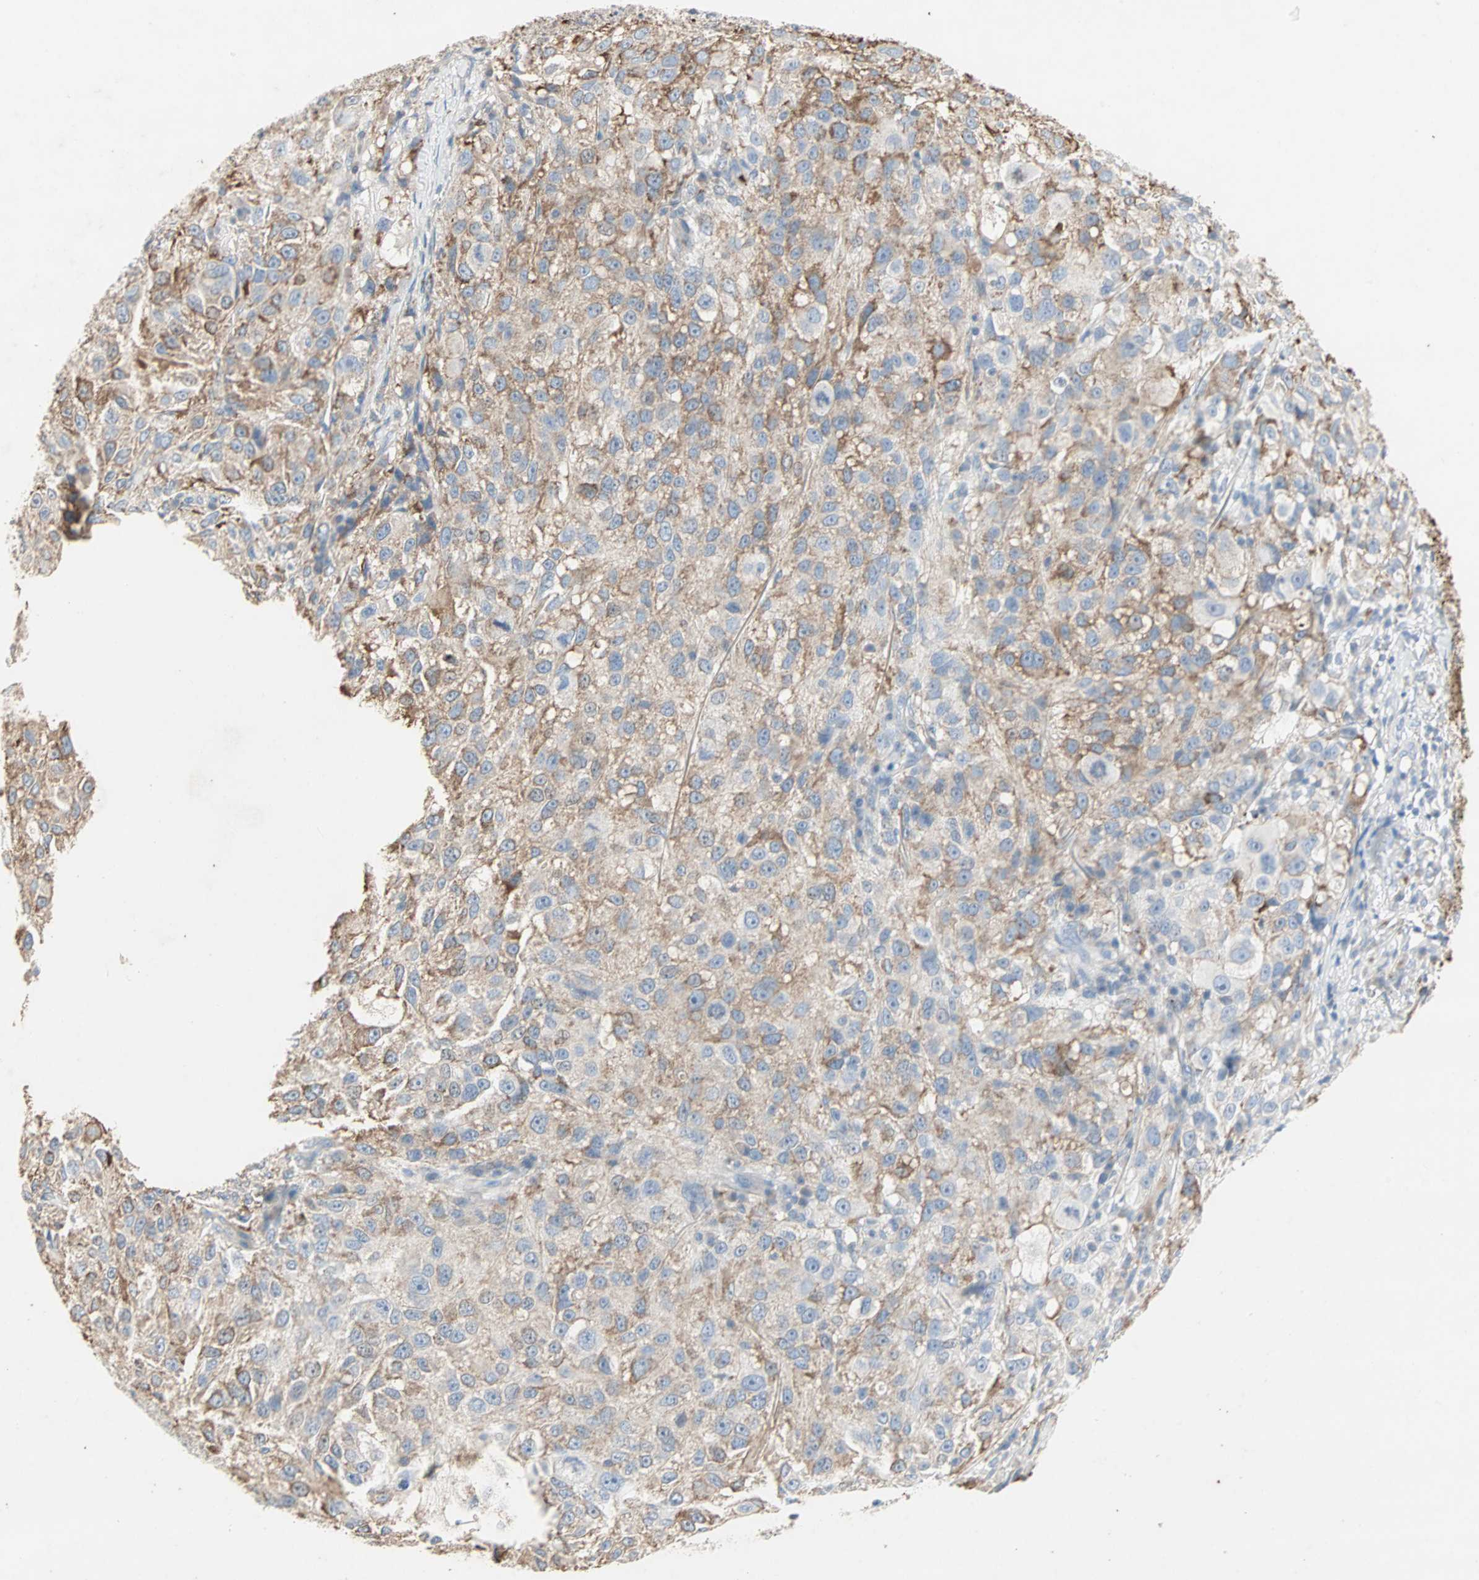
{"staining": {"intensity": "moderate", "quantity": "25%-75%", "location": "cytoplasmic/membranous"}, "tissue": "melanoma", "cell_type": "Tumor cells", "image_type": "cancer", "snomed": [{"axis": "morphology", "description": "Necrosis, NOS"}, {"axis": "morphology", "description": "Malignant melanoma, NOS"}, {"axis": "topography", "description": "Skin"}], "caption": "DAB (3,3'-diaminobenzidine) immunohistochemical staining of human malignant melanoma displays moderate cytoplasmic/membranous protein expression in approximately 25%-75% of tumor cells. (Brightfield microscopy of DAB IHC at high magnification).", "gene": "CEACAM6", "patient": {"sex": "female", "age": 87}}